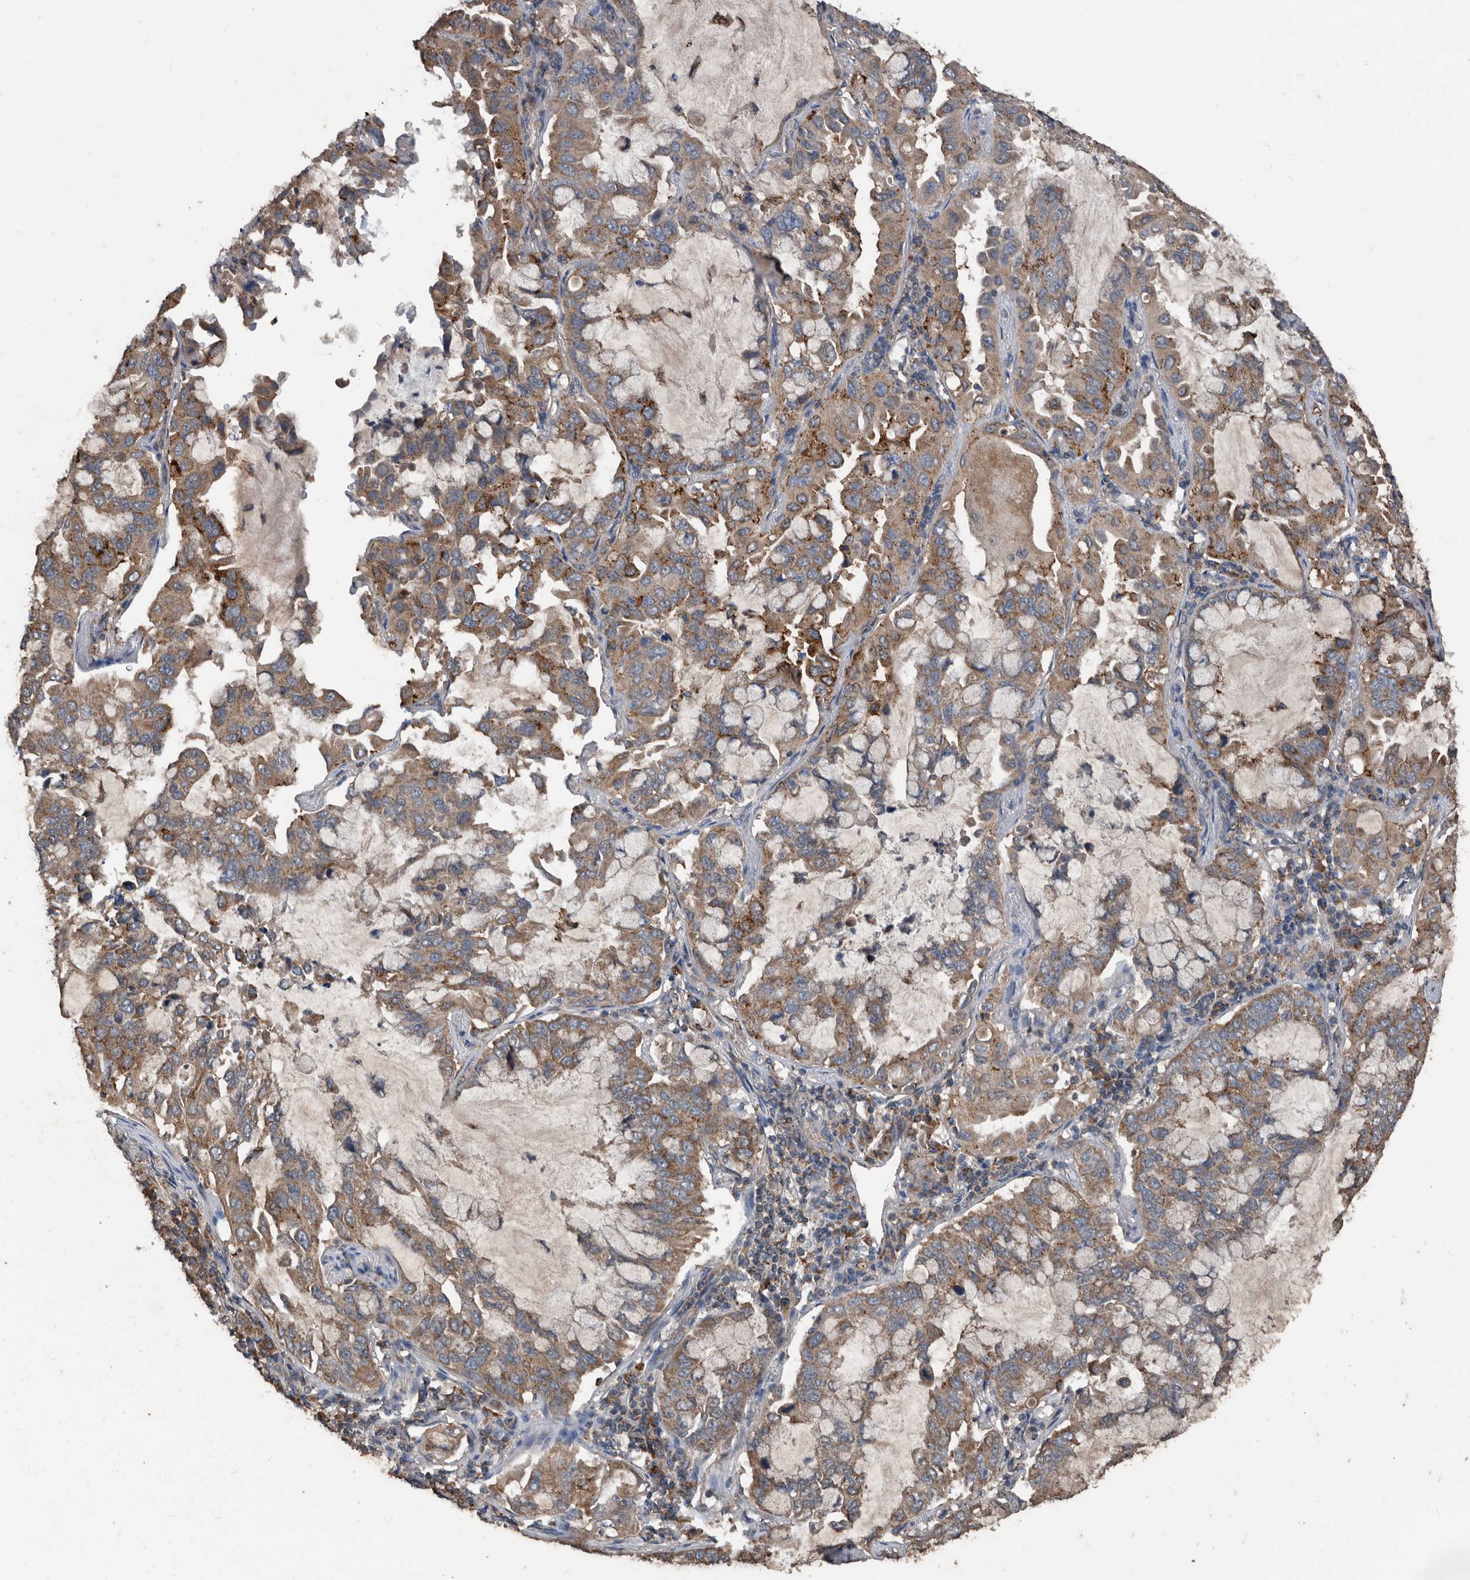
{"staining": {"intensity": "moderate", "quantity": ">75%", "location": "cytoplasmic/membranous"}, "tissue": "lung cancer", "cell_type": "Tumor cells", "image_type": "cancer", "snomed": [{"axis": "morphology", "description": "Adenocarcinoma, NOS"}, {"axis": "topography", "description": "Lung"}], "caption": "Immunohistochemical staining of human lung adenocarcinoma exhibits medium levels of moderate cytoplasmic/membranous positivity in approximately >75% of tumor cells.", "gene": "AFAP1", "patient": {"sex": "male", "age": 64}}